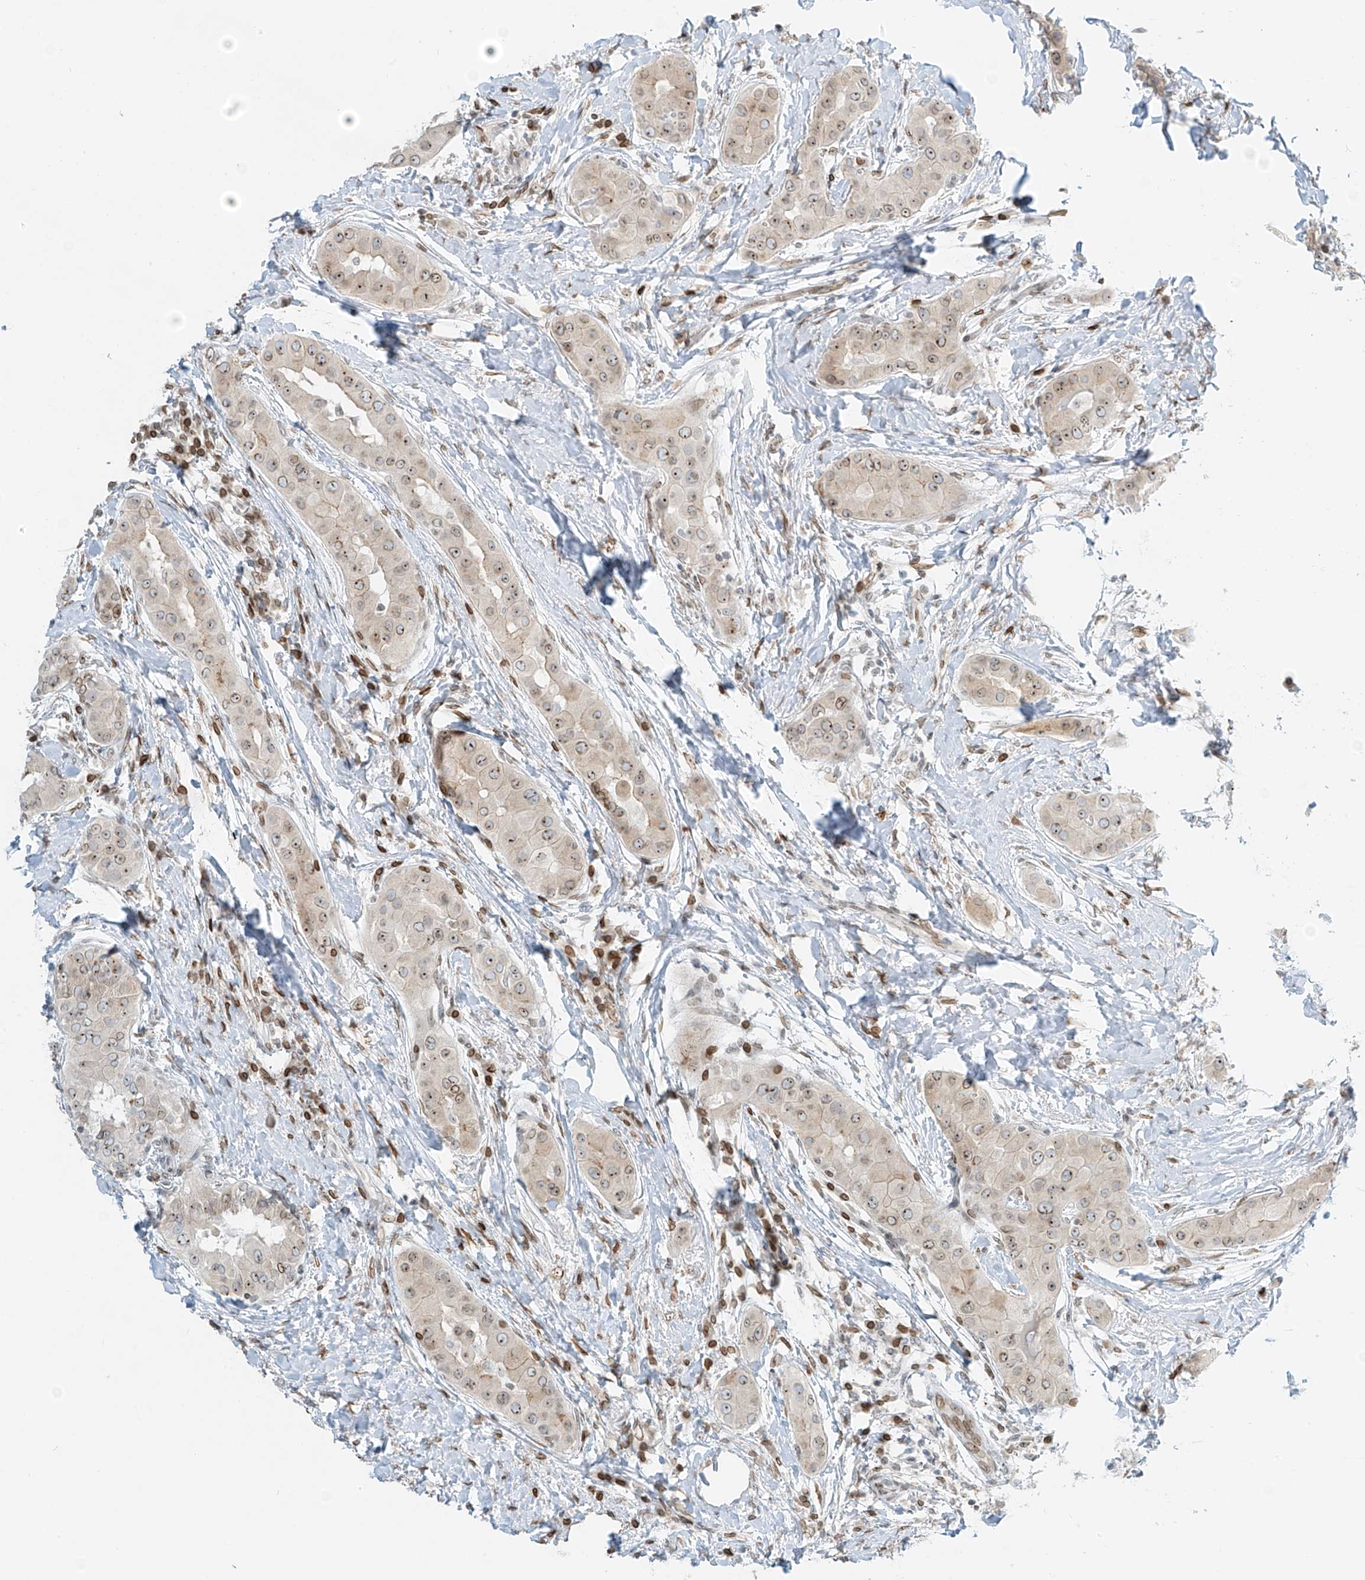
{"staining": {"intensity": "moderate", "quantity": "25%-75%", "location": "cytoplasmic/membranous,nuclear"}, "tissue": "thyroid cancer", "cell_type": "Tumor cells", "image_type": "cancer", "snomed": [{"axis": "morphology", "description": "Papillary adenocarcinoma, NOS"}, {"axis": "topography", "description": "Thyroid gland"}], "caption": "This histopathology image displays immunohistochemistry (IHC) staining of human thyroid cancer, with medium moderate cytoplasmic/membranous and nuclear expression in about 25%-75% of tumor cells.", "gene": "SAMD15", "patient": {"sex": "male", "age": 33}}